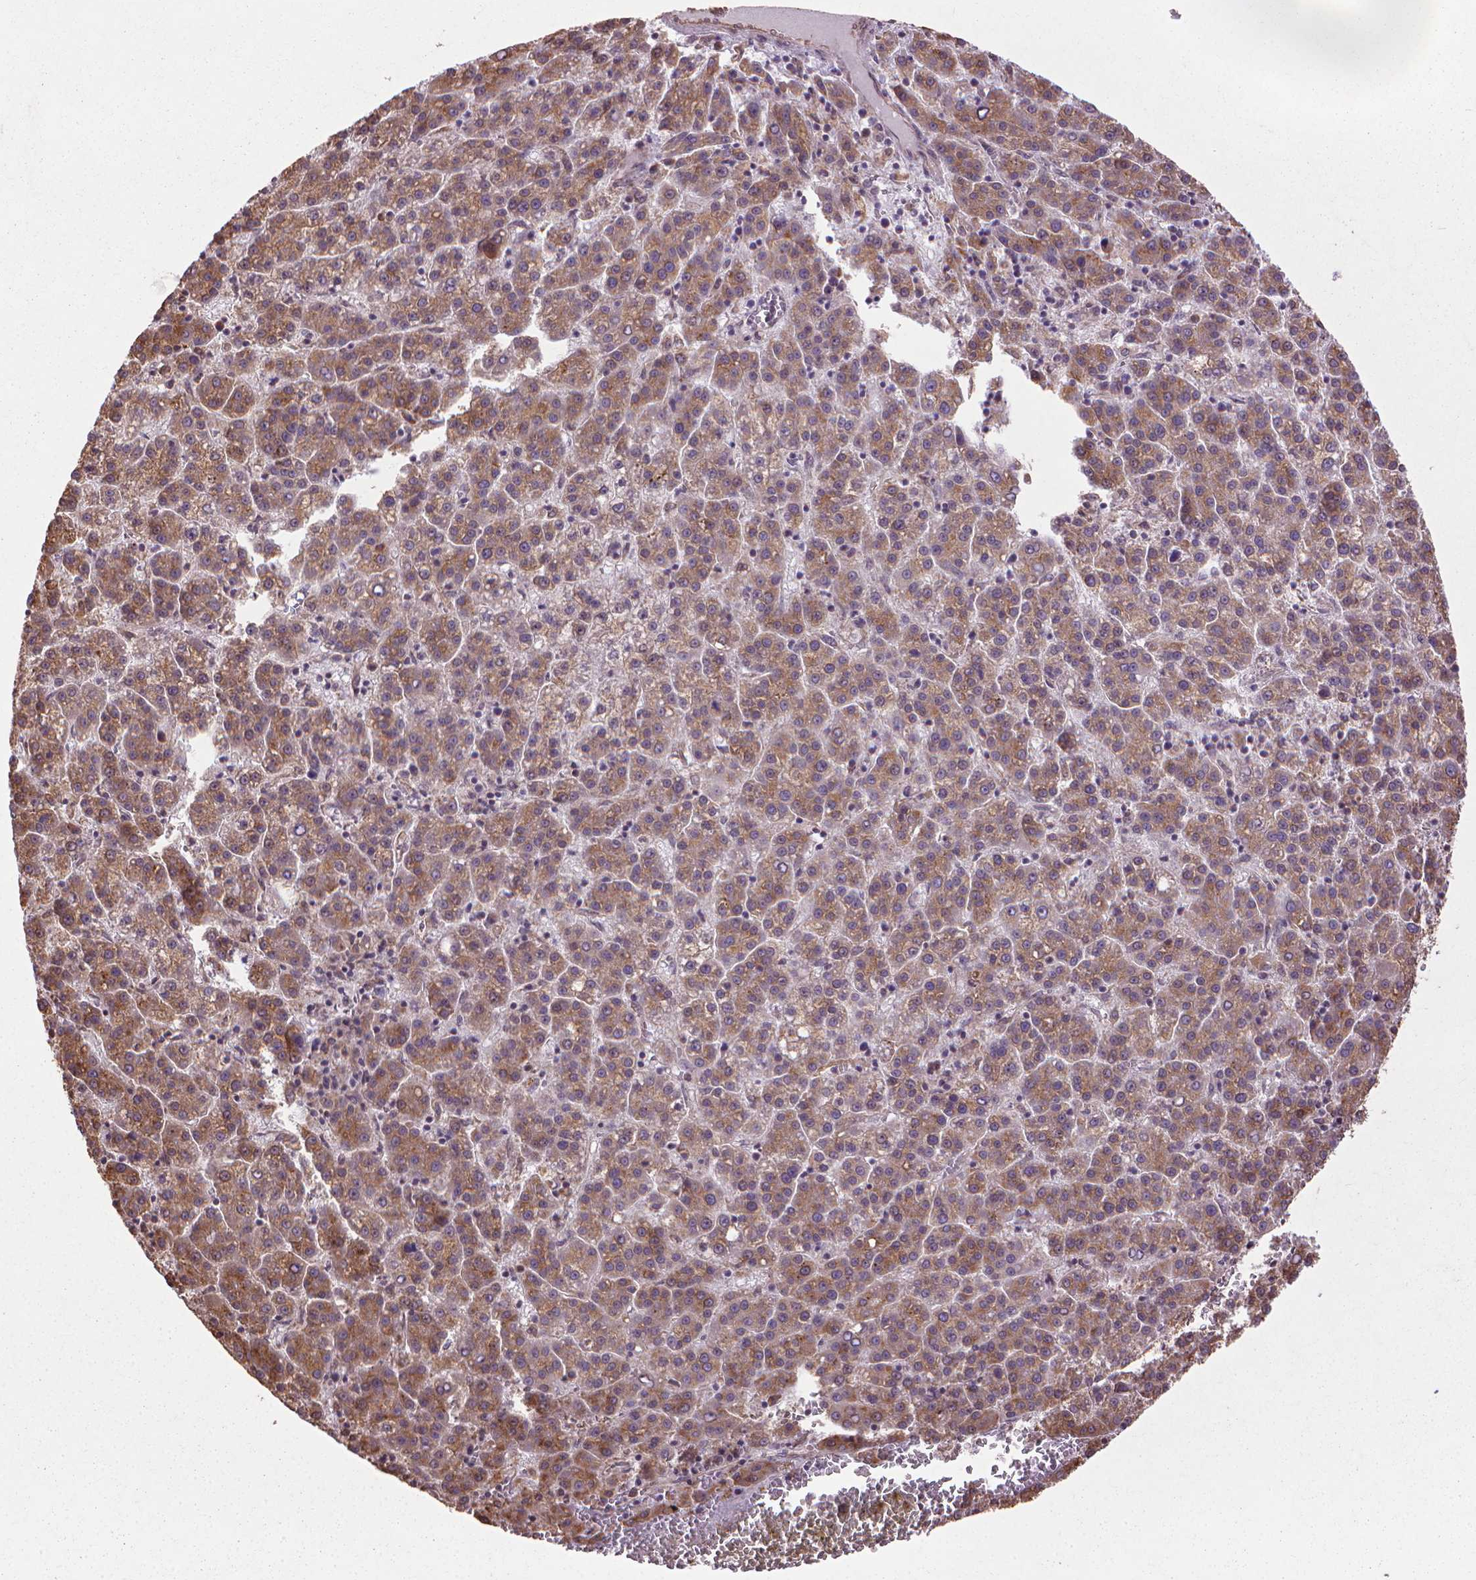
{"staining": {"intensity": "moderate", "quantity": ">75%", "location": "cytoplasmic/membranous"}, "tissue": "liver cancer", "cell_type": "Tumor cells", "image_type": "cancer", "snomed": [{"axis": "morphology", "description": "Carcinoma, Hepatocellular, NOS"}, {"axis": "topography", "description": "Liver"}], "caption": "Liver cancer (hepatocellular carcinoma) stained with a protein marker demonstrates moderate staining in tumor cells.", "gene": "GAS1", "patient": {"sex": "female", "age": 58}}